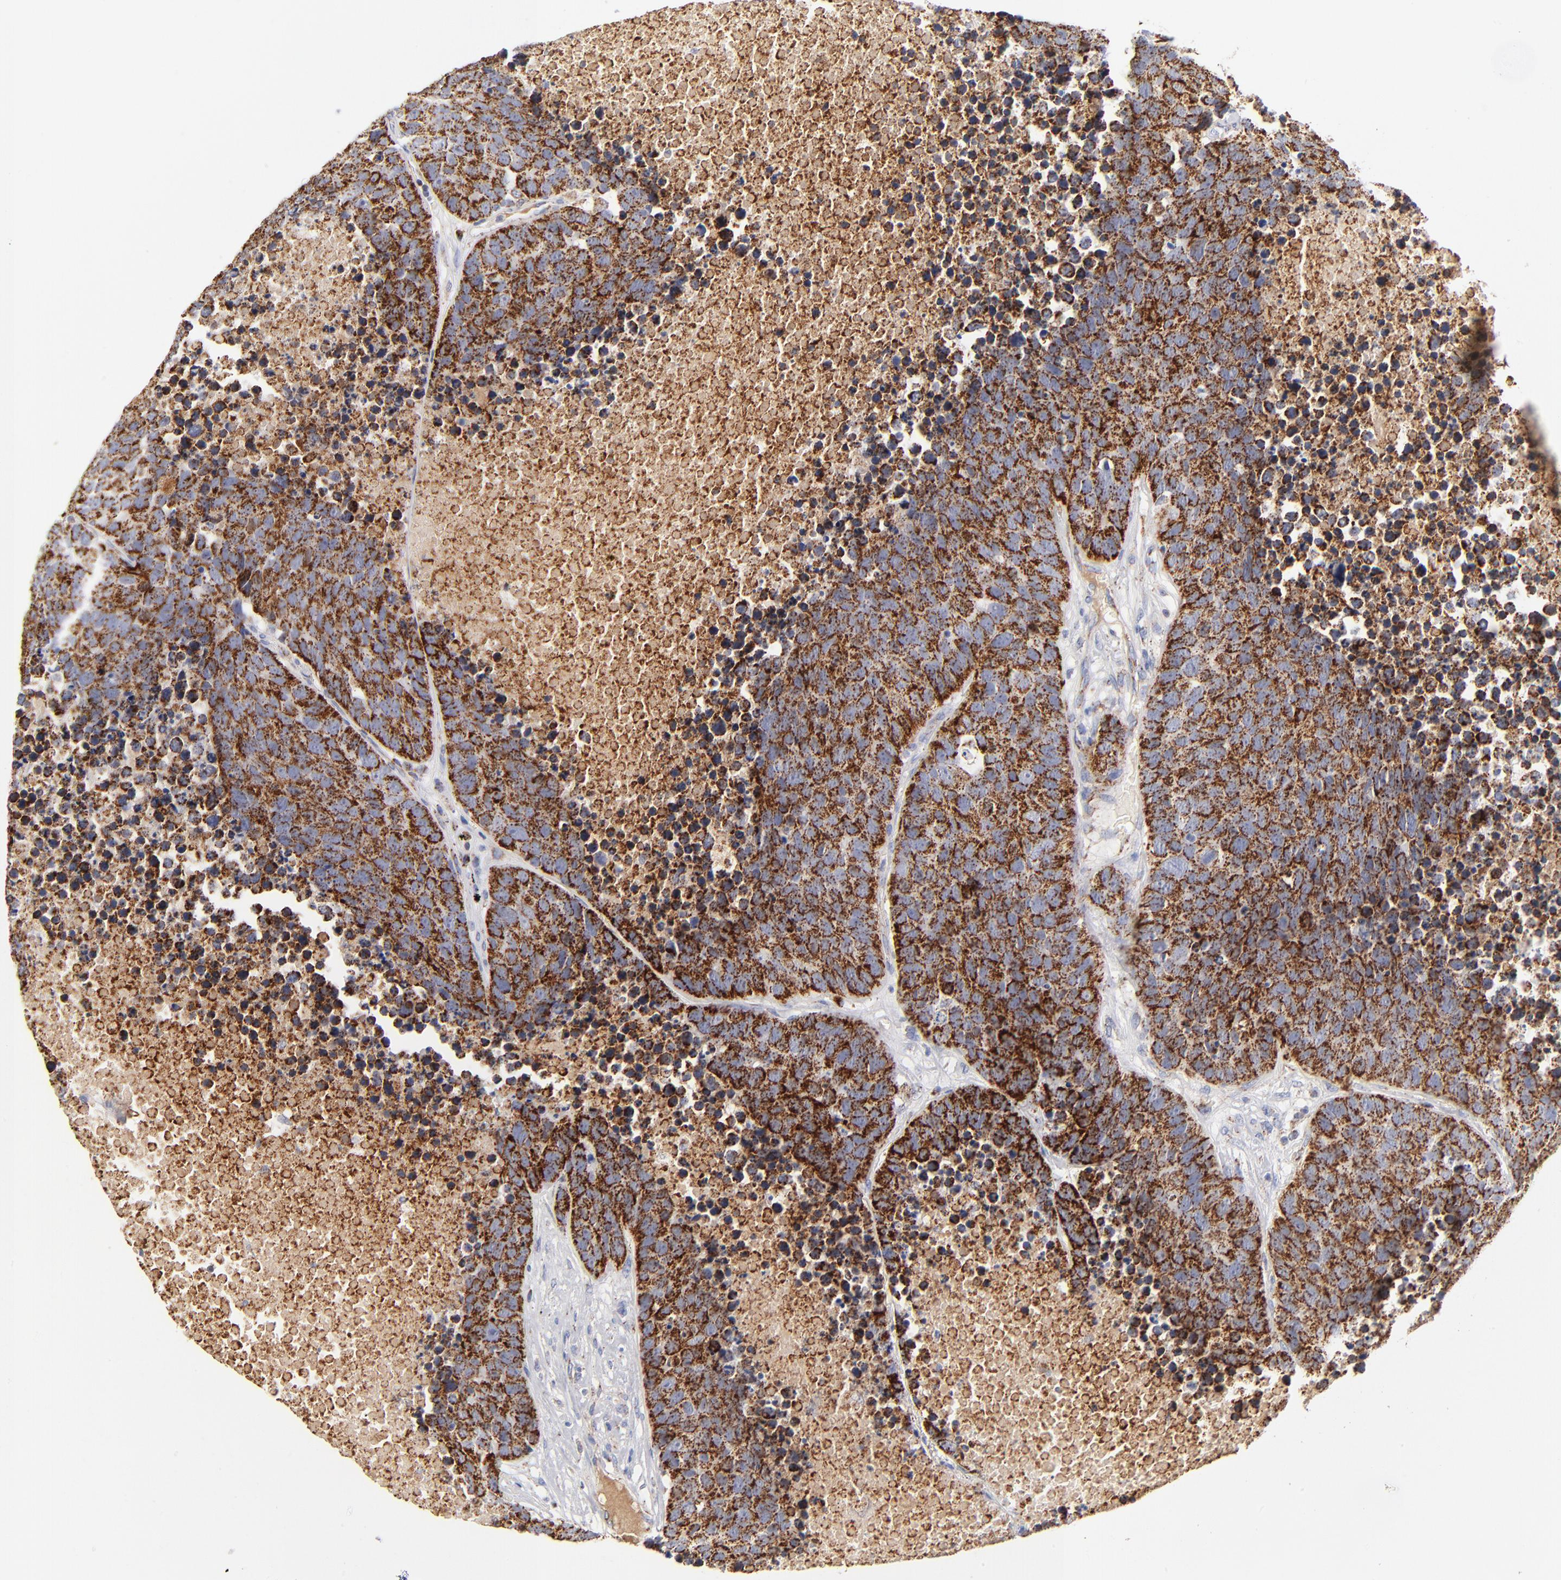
{"staining": {"intensity": "strong", "quantity": ">75%", "location": "cytoplasmic/membranous"}, "tissue": "carcinoid", "cell_type": "Tumor cells", "image_type": "cancer", "snomed": [{"axis": "morphology", "description": "Carcinoid, malignant, NOS"}, {"axis": "topography", "description": "Lung"}], "caption": "High-power microscopy captured an immunohistochemistry (IHC) image of carcinoid (malignant), revealing strong cytoplasmic/membranous expression in approximately >75% of tumor cells.", "gene": "DLAT", "patient": {"sex": "male", "age": 60}}